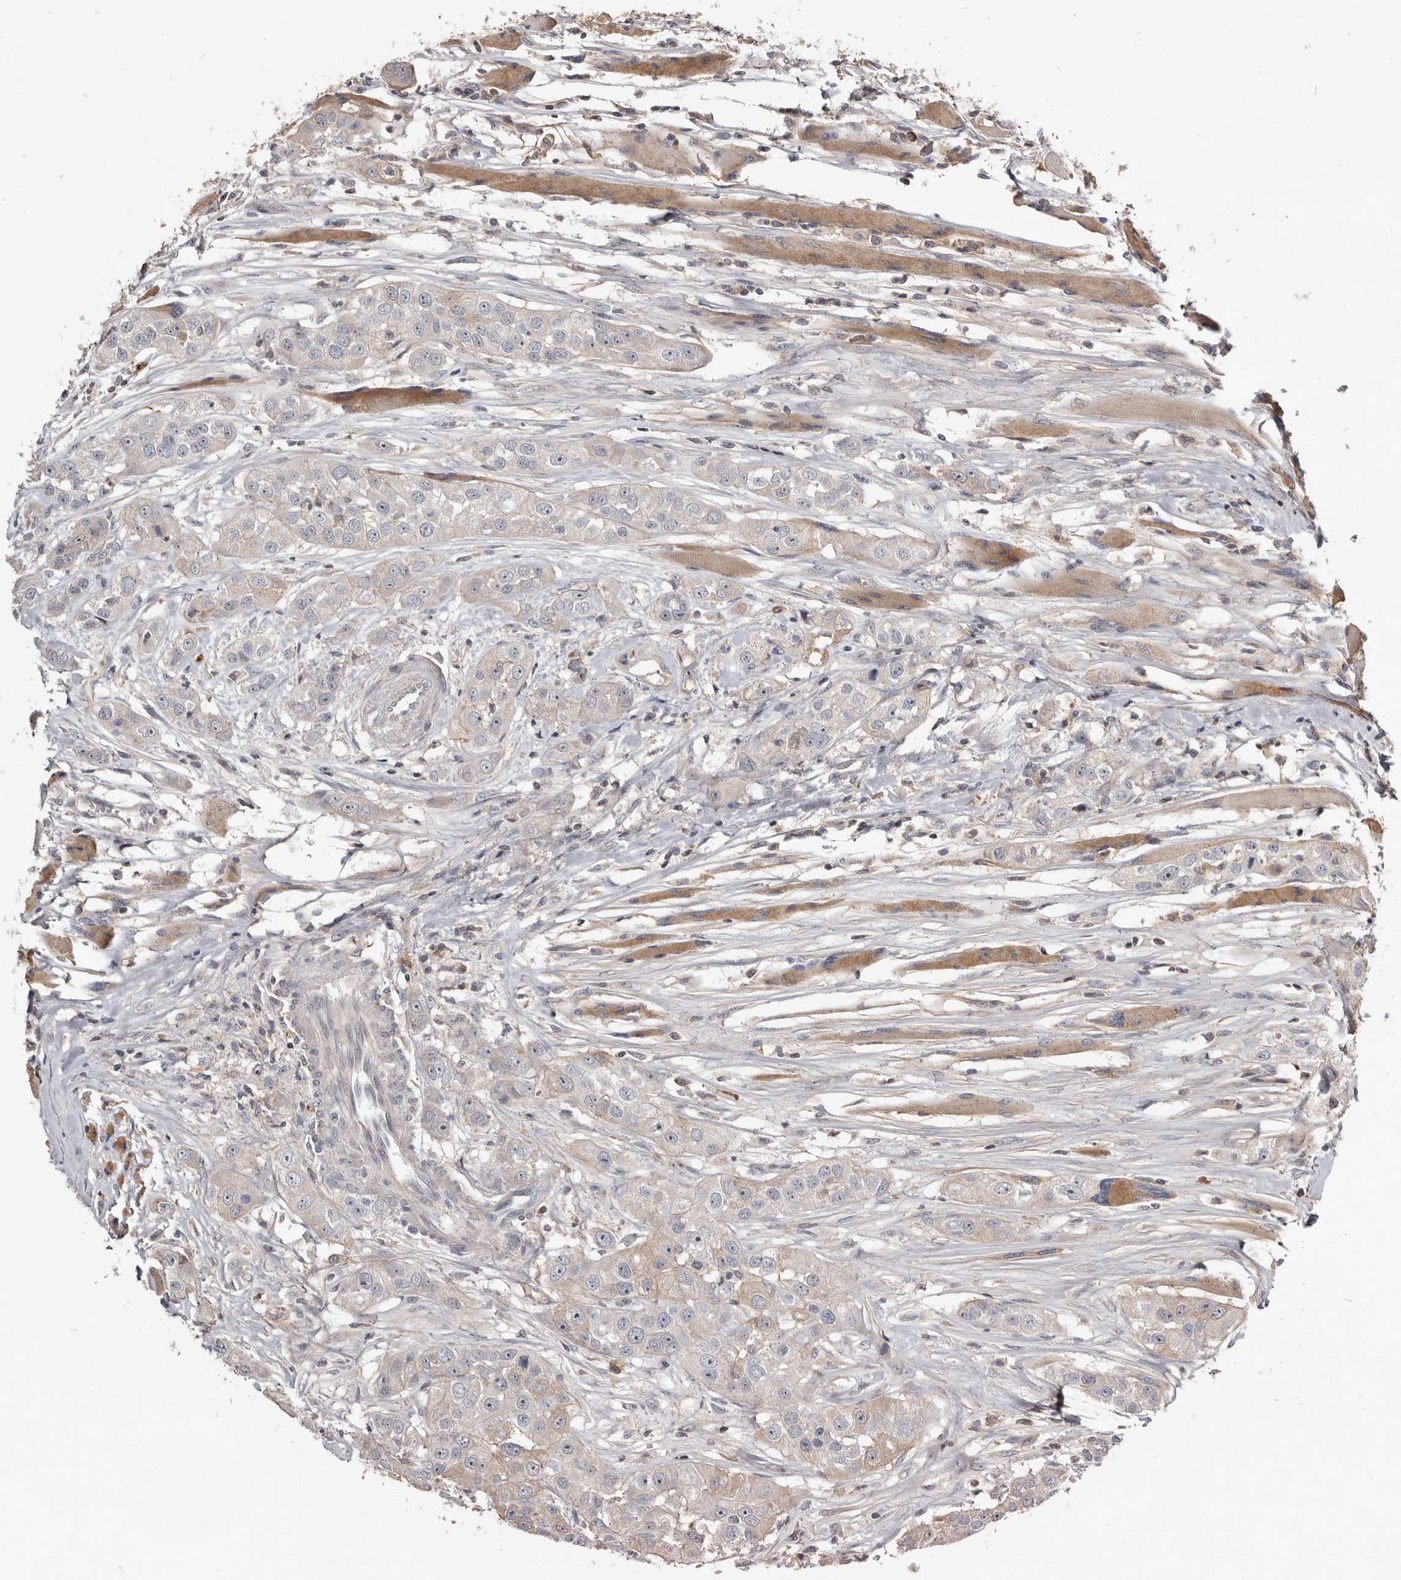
{"staining": {"intensity": "moderate", "quantity": "25%-75%", "location": "cytoplasmic/membranous"}, "tissue": "head and neck cancer", "cell_type": "Tumor cells", "image_type": "cancer", "snomed": [{"axis": "morphology", "description": "Normal tissue, NOS"}, {"axis": "morphology", "description": "Squamous cell carcinoma, NOS"}, {"axis": "topography", "description": "Skeletal muscle"}, {"axis": "topography", "description": "Head-Neck"}], "caption": "Moderate cytoplasmic/membranous protein expression is present in approximately 25%-75% of tumor cells in head and neck cancer (squamous cell carcinoma).", "gene": "TTC39A", "patient": {"sex": "male", "age": 51}}